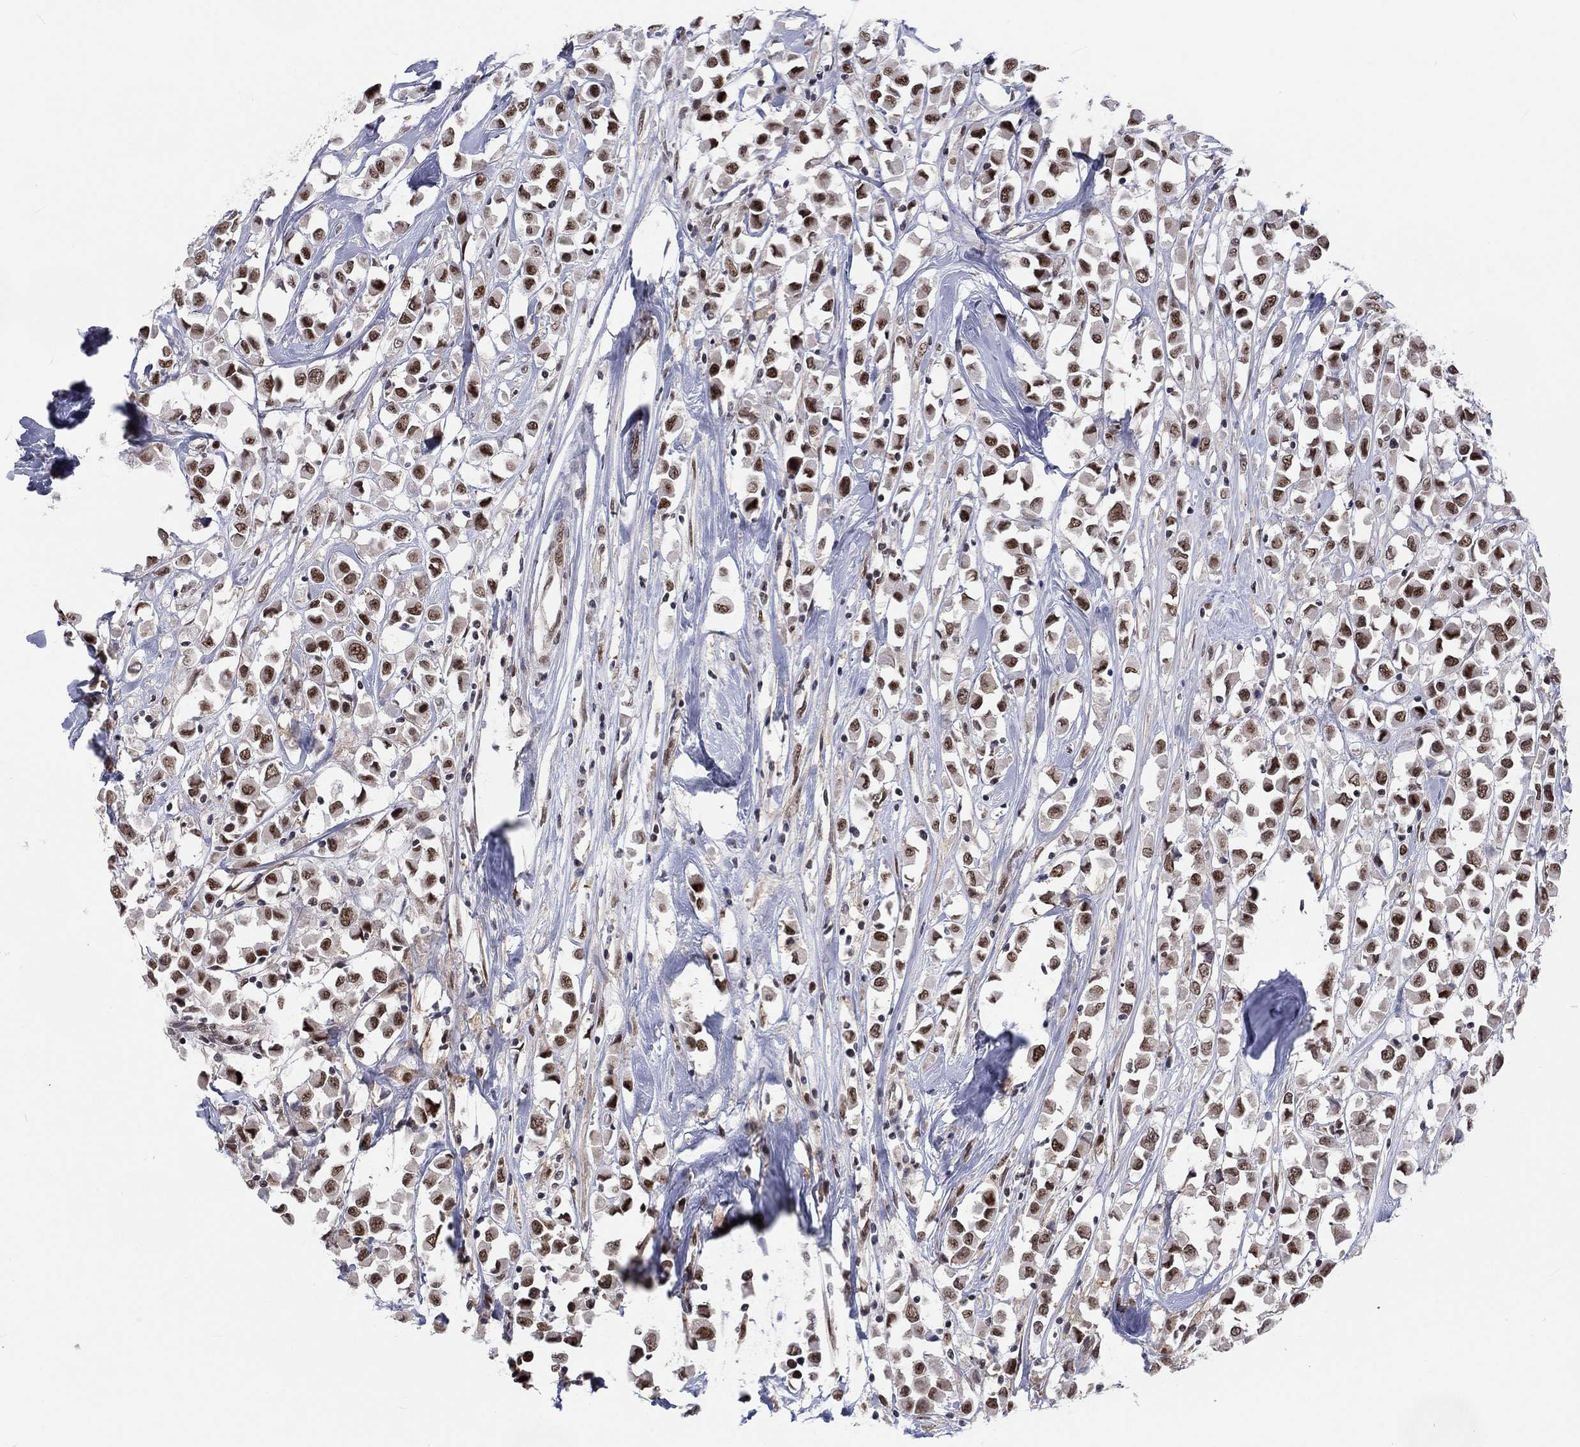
{"staining": {"intensity": "strong", "quantity": "25%-75%", "location": "nuclear"}, "tissue": "breast cancer", "cell_type": "Tumor cells", "image_type": "cancer", "snomed": [{"axis": "morphology", "description": "Duct carcinoma"}, {"axis": "topography", "description": "Breast"}], "caption": "This photomicrograph displays breast intraductal carcinoma stained with immunohistochemistry (IHC) to label a protein in brown. The nuclear of tumor cells show strong positivity for the protein. Nuclei are counter-stained blue.", "gene": "FYTTD1", "patient": {"sex": "female", "age": 61}}